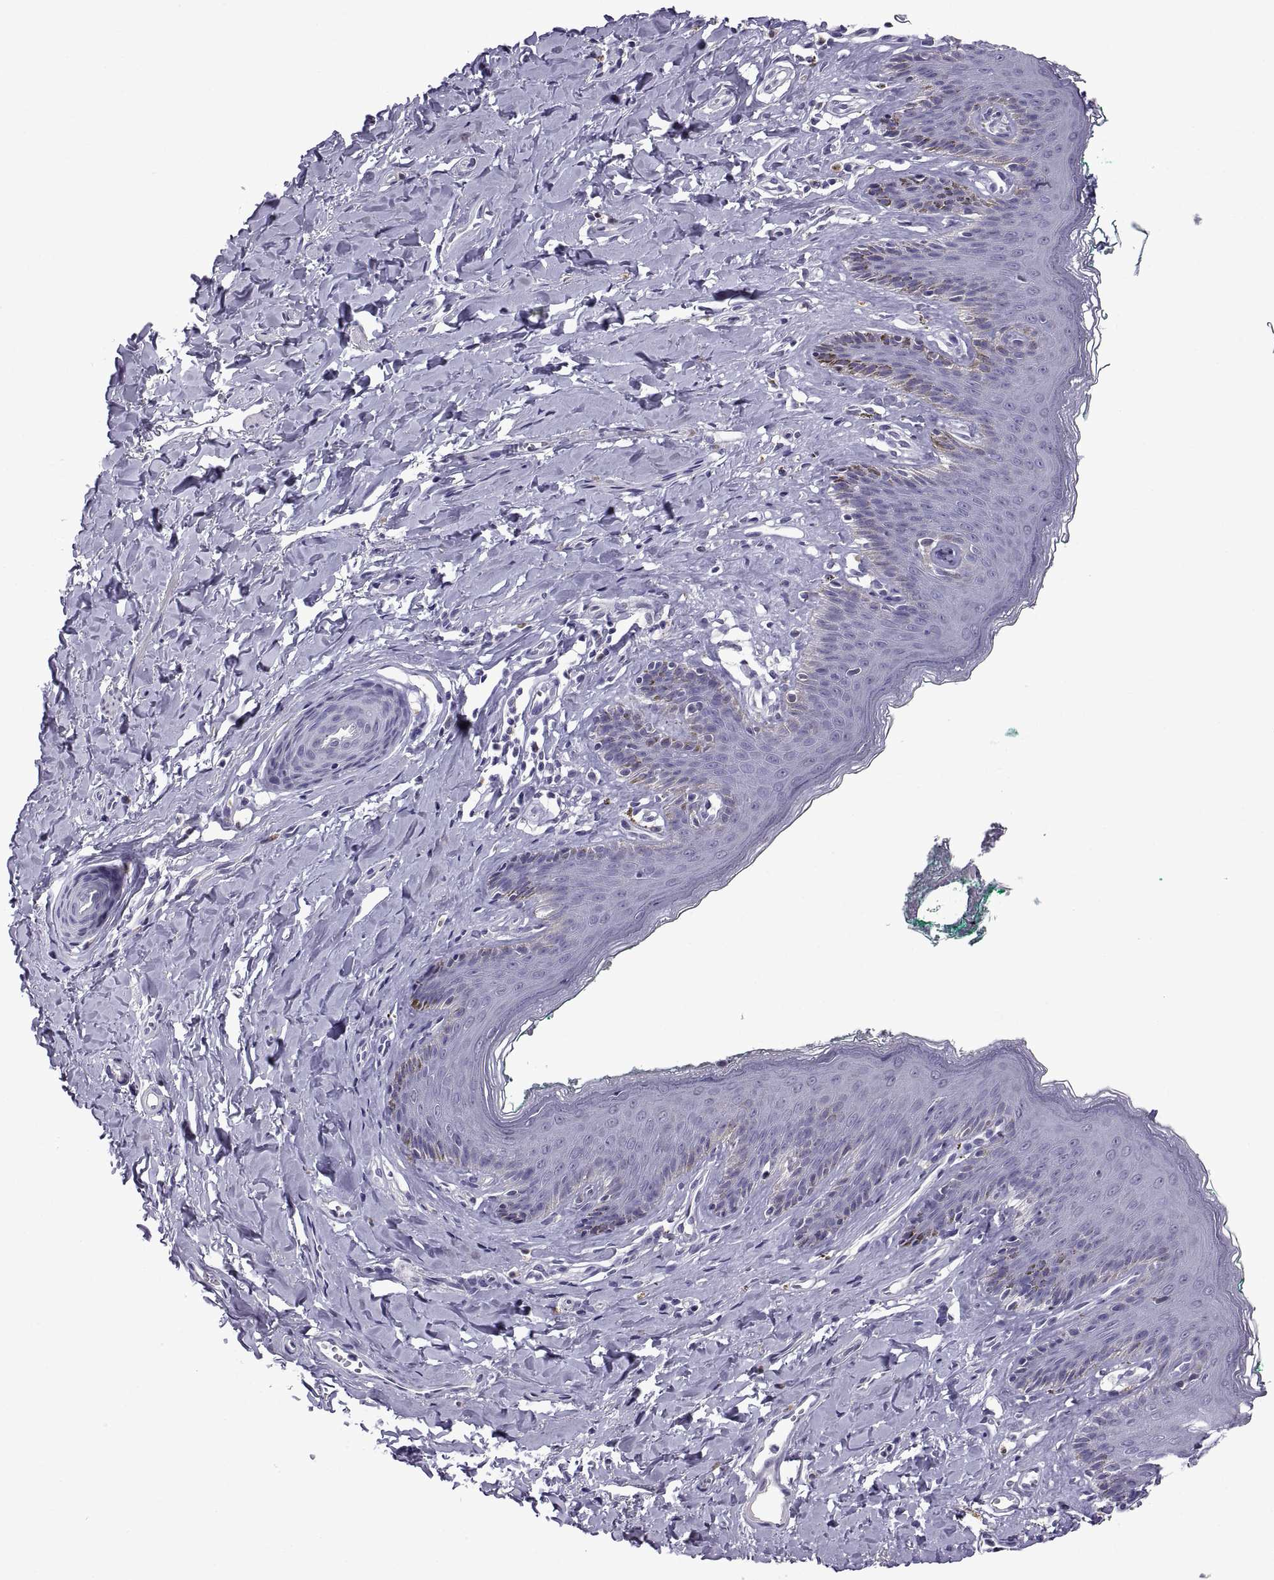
{"staining": {"intensity": "negative", "quantity": "none", "location": "none"}, "tissue": "skin", "cell_type": "Epidermal cells", "image_type": "normal", "snomed": [{"axis": "morphology", "description": "Normal tissue, NOS"}, {"axis": "topography", "description": "Vulva"}], "caption": "Immunohistochemistry (IHC) micrograph of unremarkable human skin stained for a protein (brown), which reveals no staining in epidermal cells. (Stains: DAB (3,3'-diaminobenzidine) immunohistochemistry (IHC) with hematoxylin counter stain, Microscopy: brightfield microscopy at high magnification).", "gene": "MAGEB18", "patient": {"sex": "female", "age": 66}}